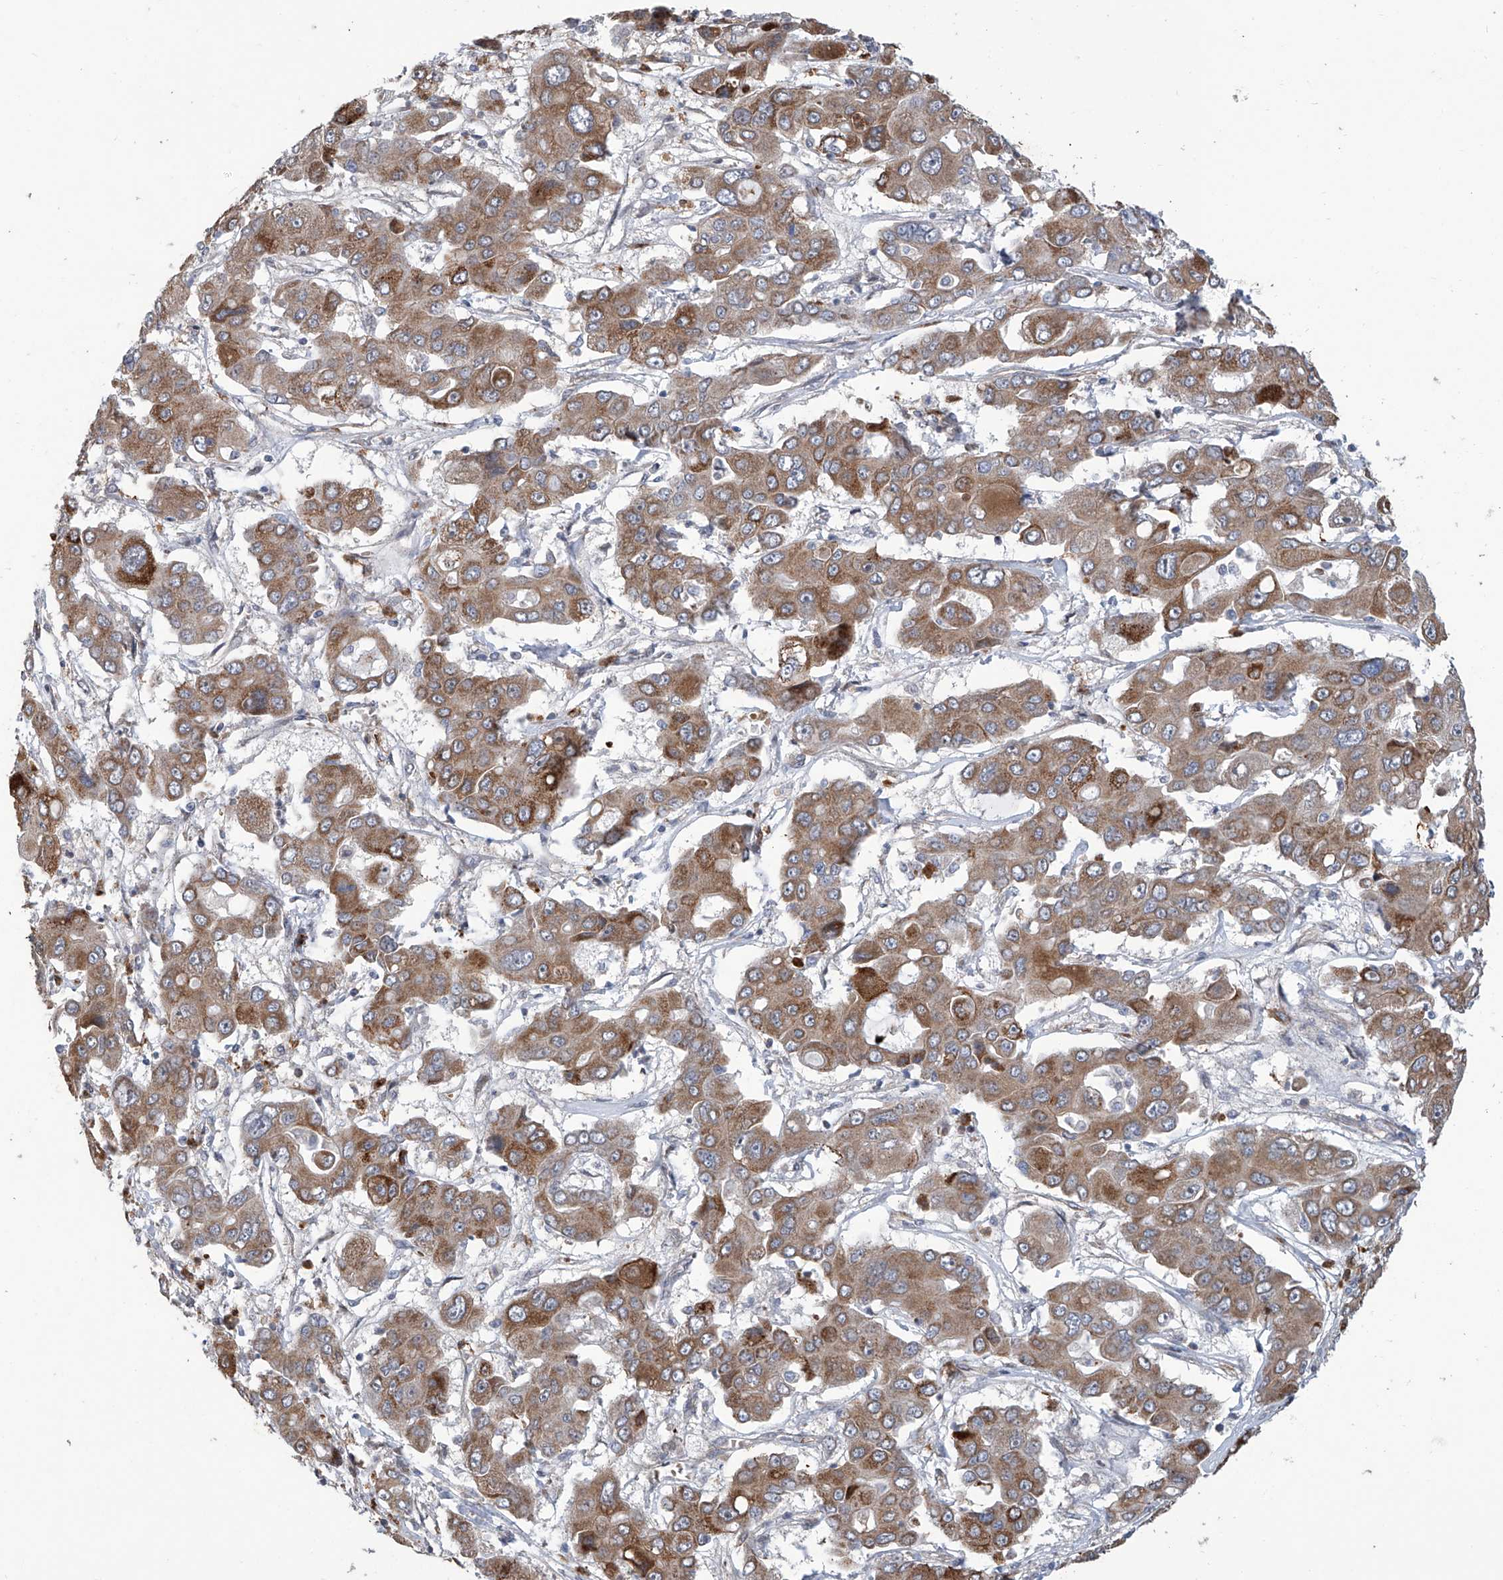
{"staining": {"intensity": "moderate", "quantity": ">75%", "location": "cytoplasmic/membranous"}, "tissue": "liver cancer", "cell_type": "Tumor cells", "image_type": "cancer", "snomed": [{"axis": "morphology", "description": "Cholangiocarcinoma"}, {"axis": "topography", "description": "Liver"}], "caption": "Protein expression by immunohistochemistry exhibits moderate cytoplasmic/membranous staining in approximately >75% of tumor cells in cholangiocarcinoma (liver).", "gene": "EIF2D", "patient": {"sex": "male", "age": 67}}